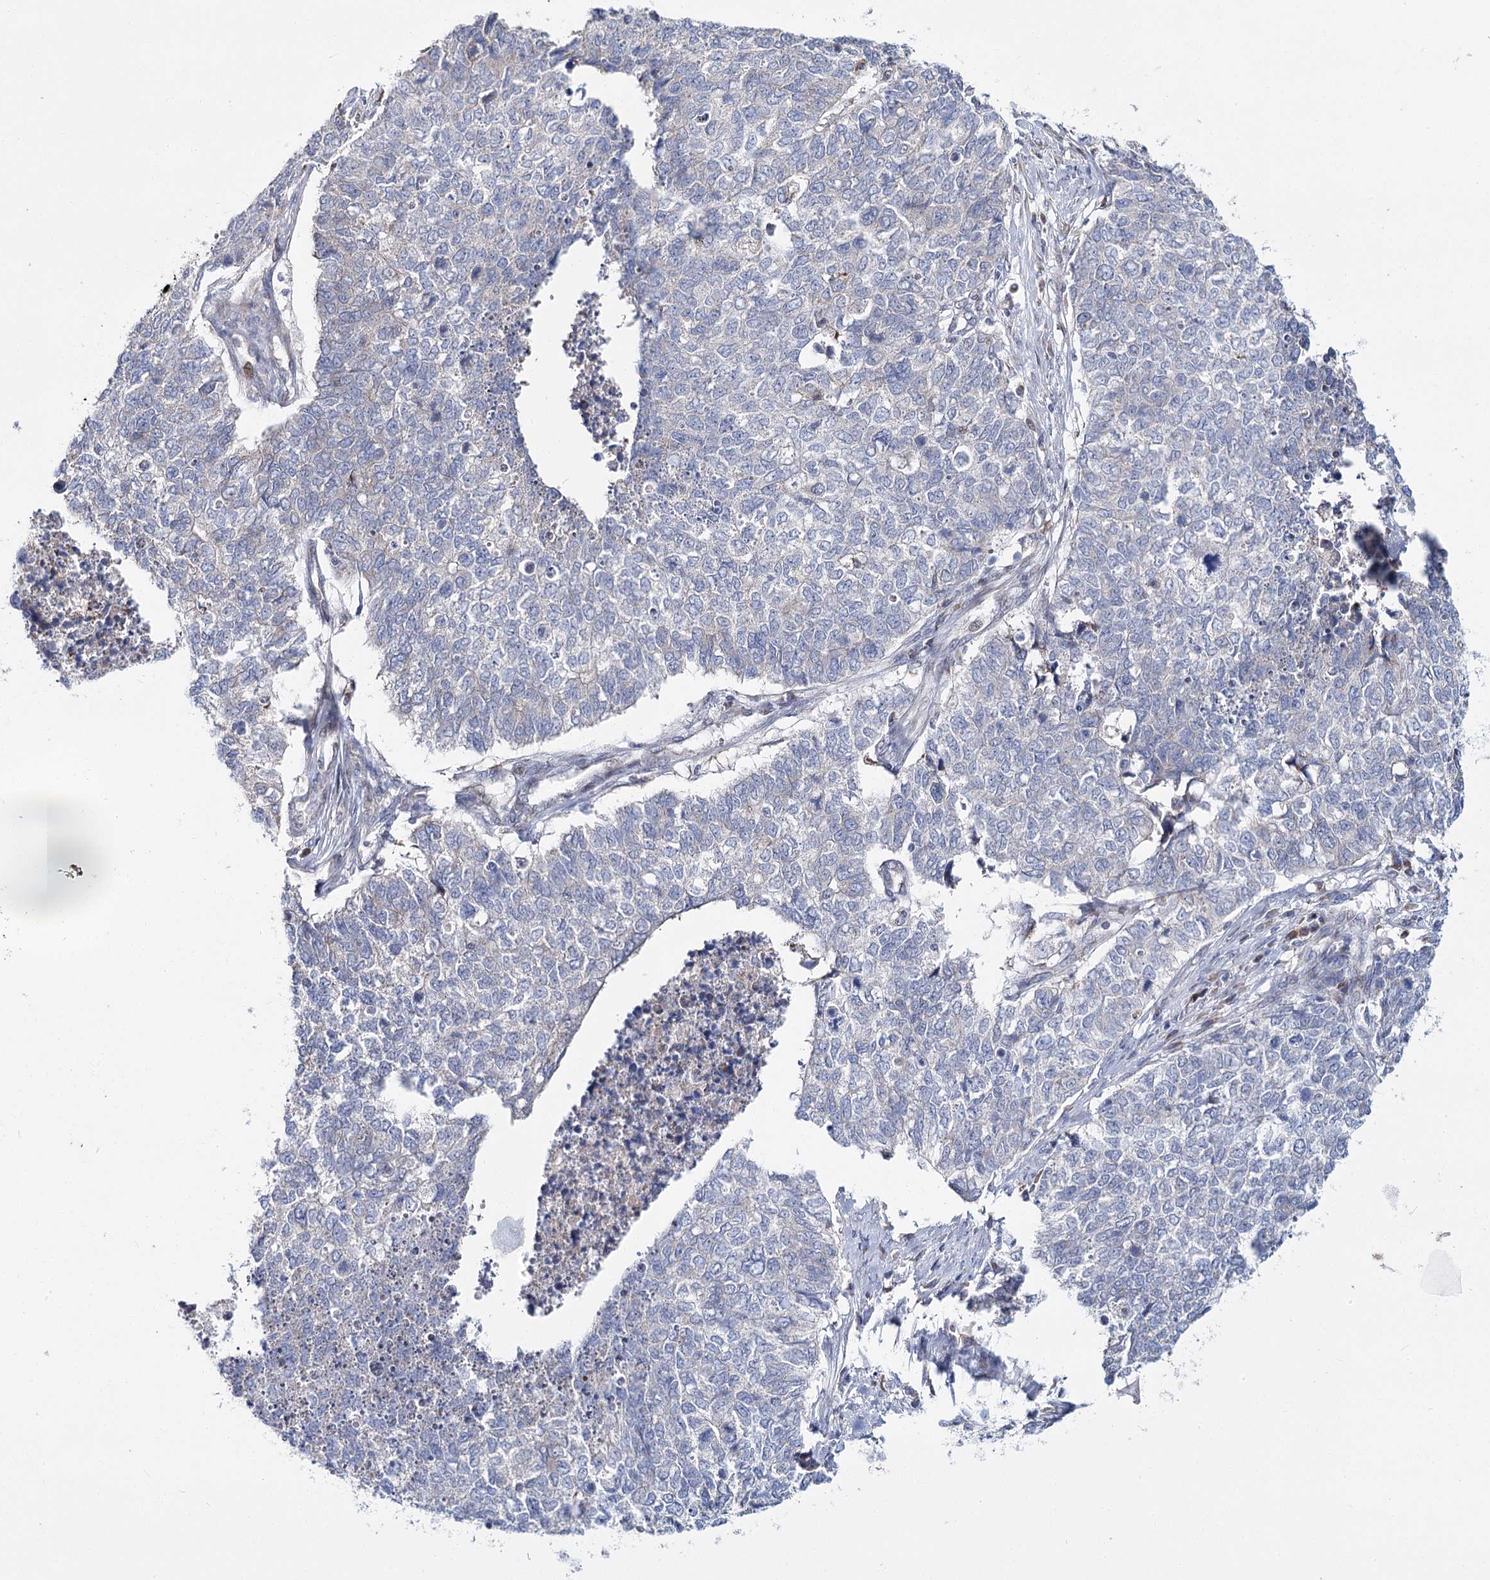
{"staining": {"intensity": "negative", "quantity": "none", "location": "none"}, "tissue": "cervical cancer", "cell_type": "Tumor cells", "image_type": "cancer", "snomed": [{"axis": "morphology", "description": "Squamous cell carcinoma, NOS"}, {"axis": "topography", "description": "Cervix"}], "caption": "Immunohistochemistry (IHC) of human cervical cancer (squamous cell carcinoma) reveals no staining in tumor cells. The staining is performed using DAB brown chromogen with nuclei counter-stained in using hematoxylin.", "gene": "CPLANE1", "patient": {"sex": "female", "age": 63}}